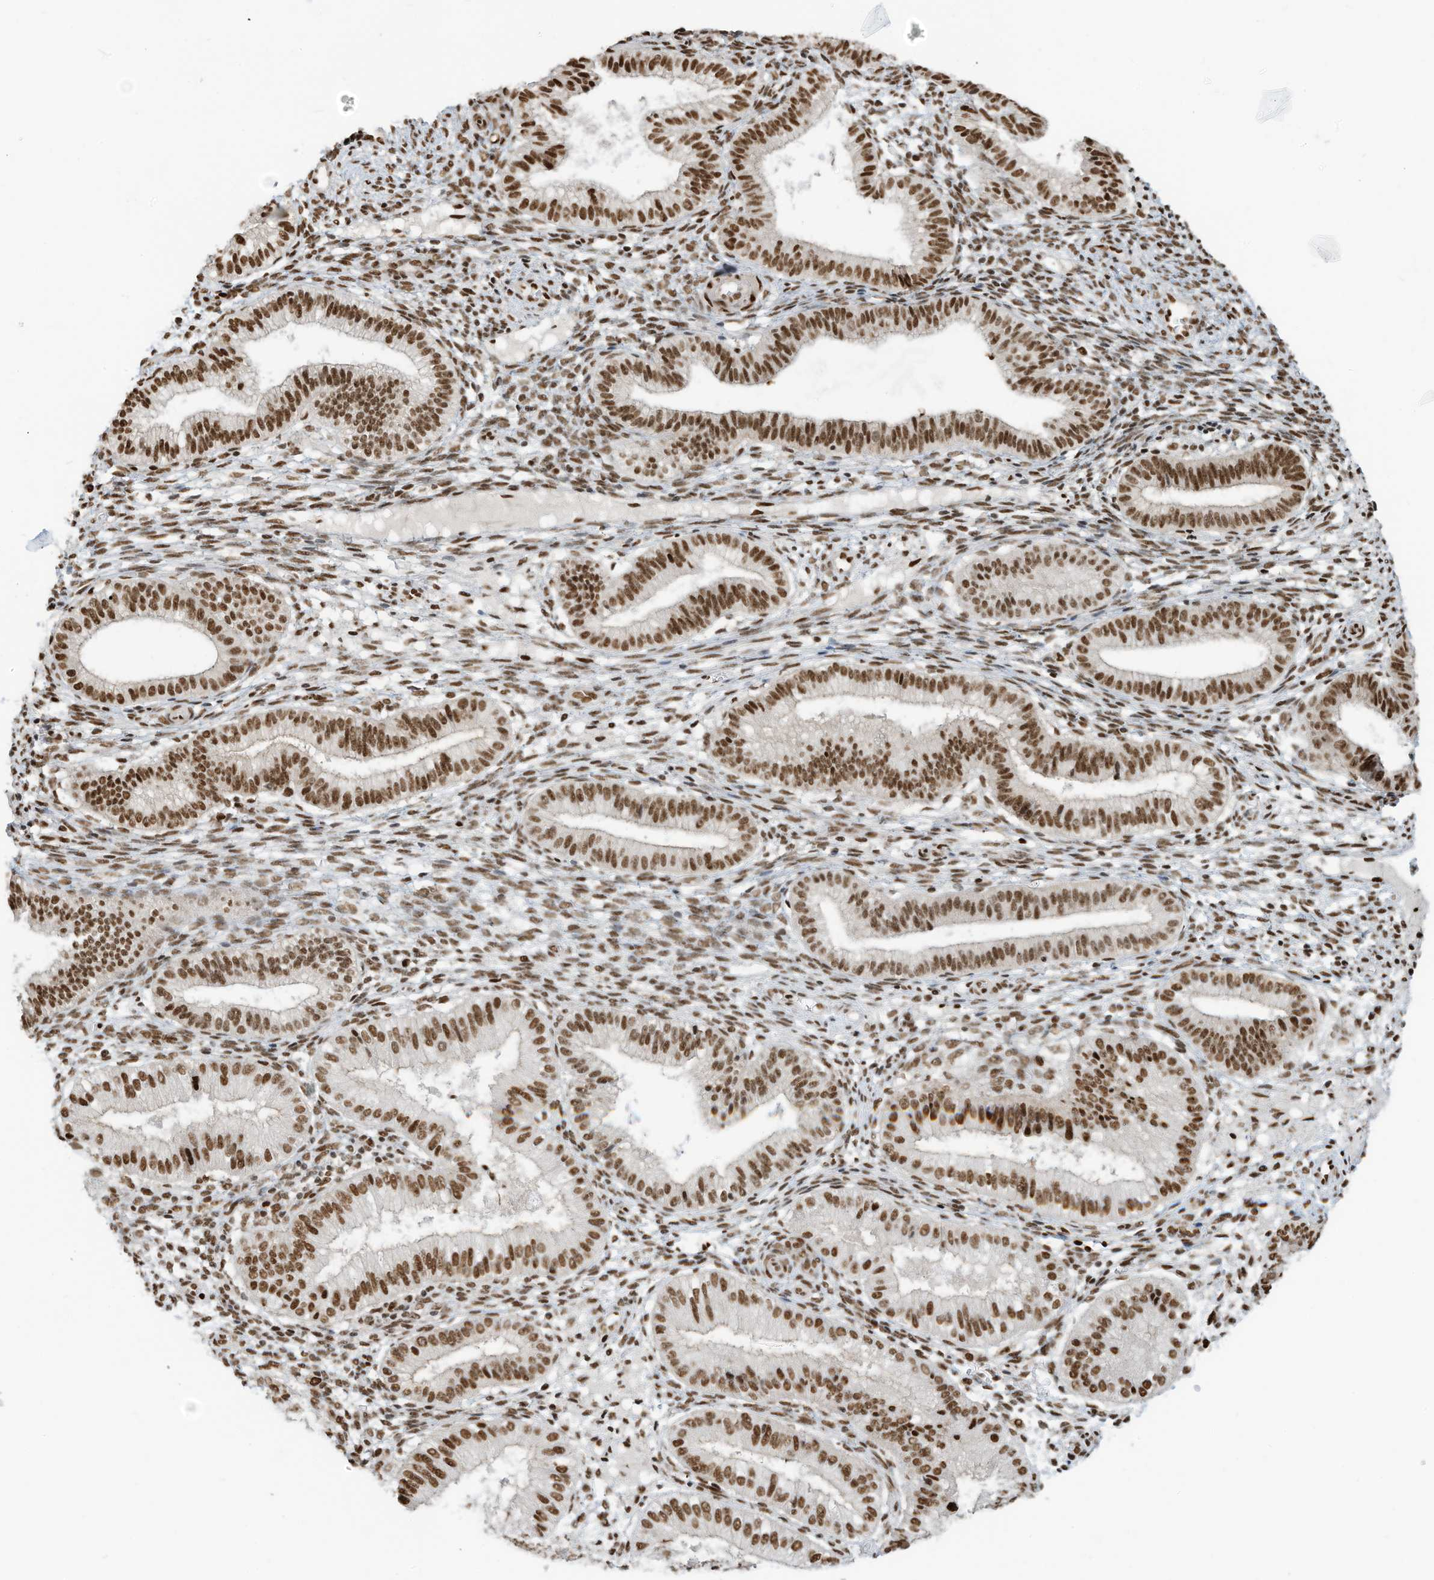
{"staining": {"intensity": "moderate", "quantity": ">75%", "location": "nuclear"}, "tissue": "endometrium", "cell_type": "Cells in endometrial stroma", "image_type": "normal", "snomed": [{"axis": "morphology", "description": "Normal tissue, NOS"}, {"axis": "topography", "description": "Endometrium"}], "caption": "This photomicrograph exhibits unremarkable endometrium stained with immunohistochemistry to label a protein in brown. The nuclear of cells in endometrial stroma show moderate positivity for the protein. Nuclei are counter-stained blue.", "gene": "SAMD15", "patient": {"sex": "female", "age": 39}}